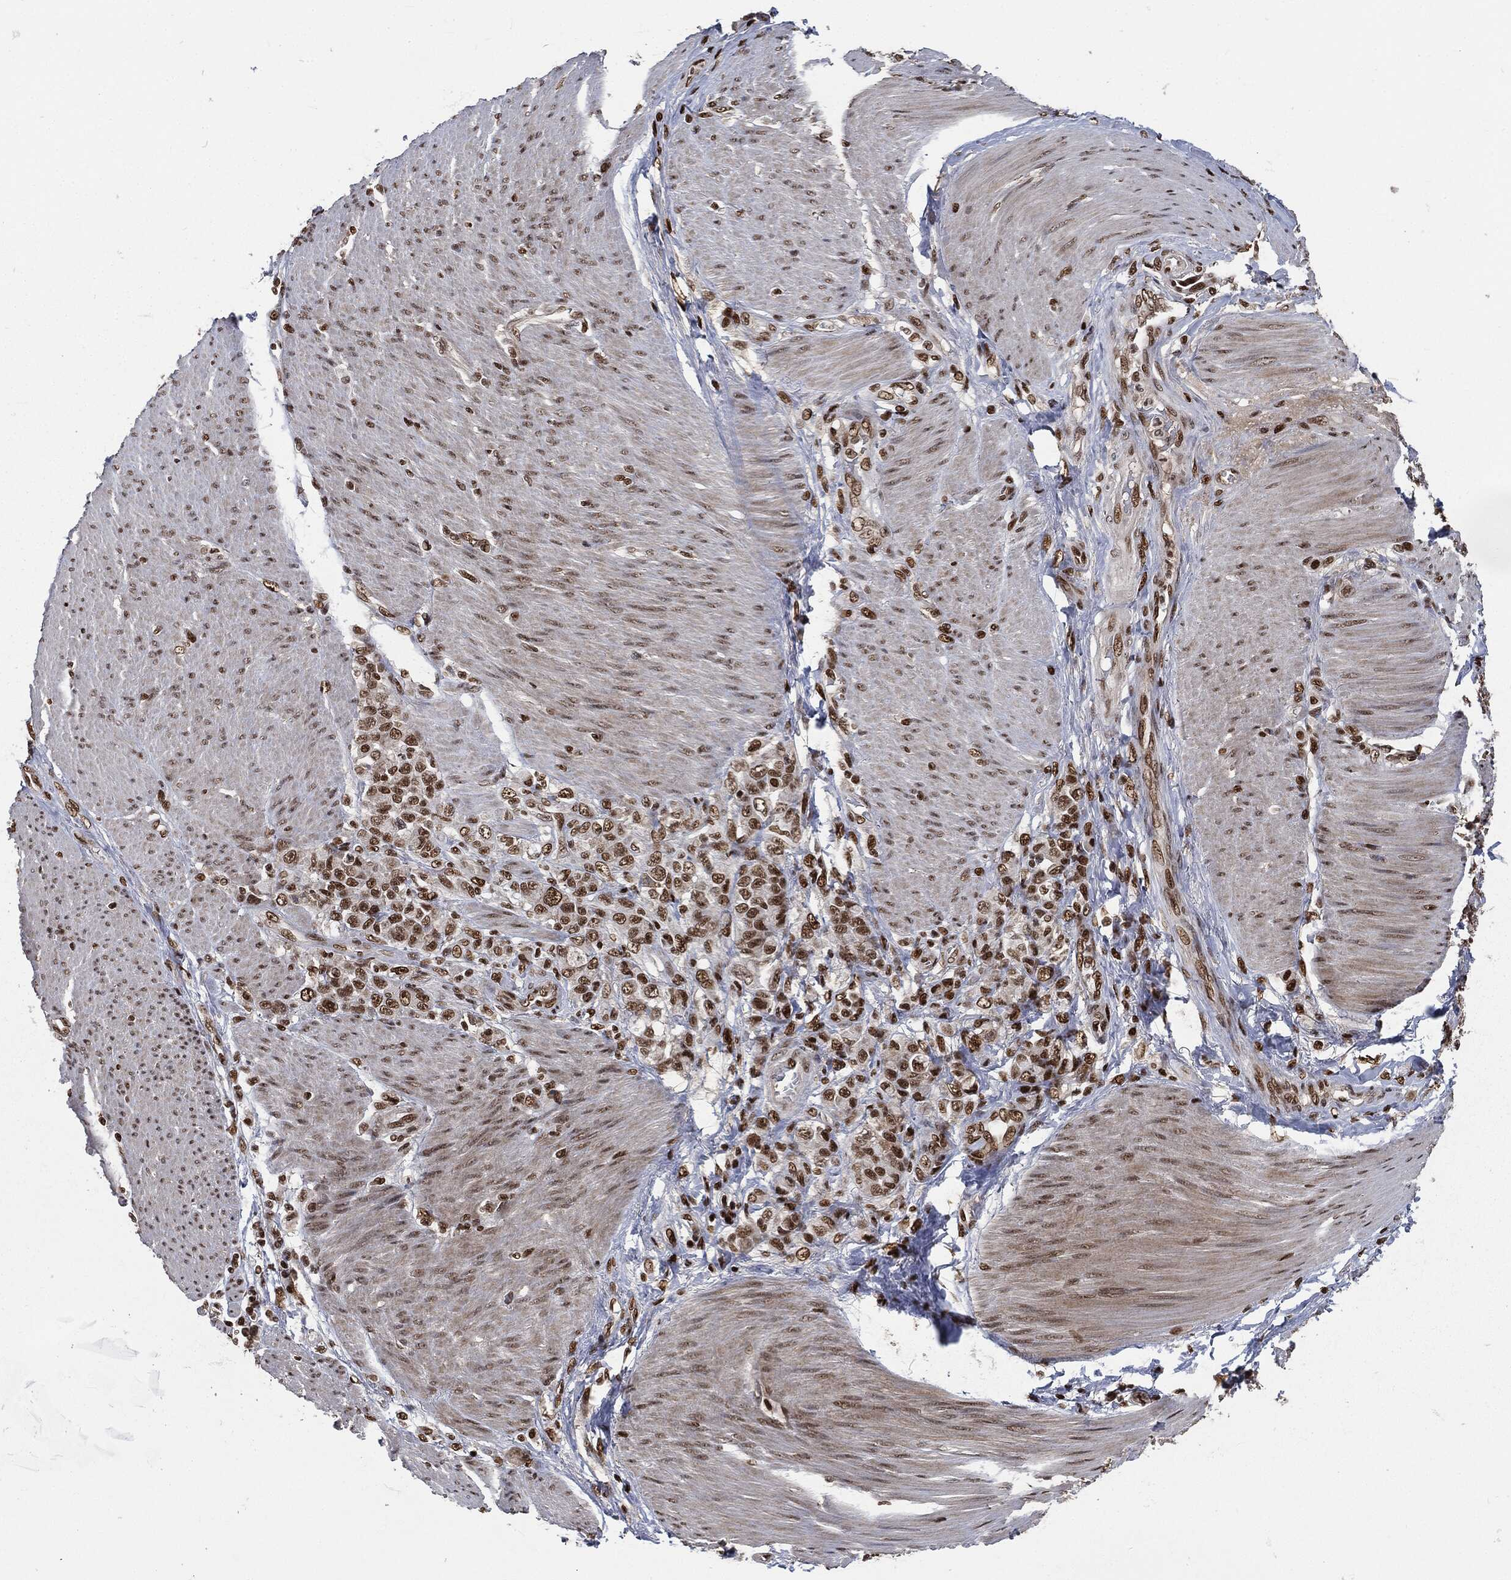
{"staining": {"intensity": "strong", "quantity": ">75%", "location": "nuclear"}, "tissue": "stomach cancer", "cell_type": "Tumor cells", "image_type": "cancer", "snomed": [{"axis": "morphology", "description": "Adenocarcinoma, NOS"}, {"axis": "topography", "description": "Stomach"}], "caption": "Immunohistochemistry (DAB) staining of human stomach cancer demonstrates strong nuclear protein expression in about >75% of tumor cells.", "gene": "DPH2", "patient": {"sex": "female", "age": 79}}